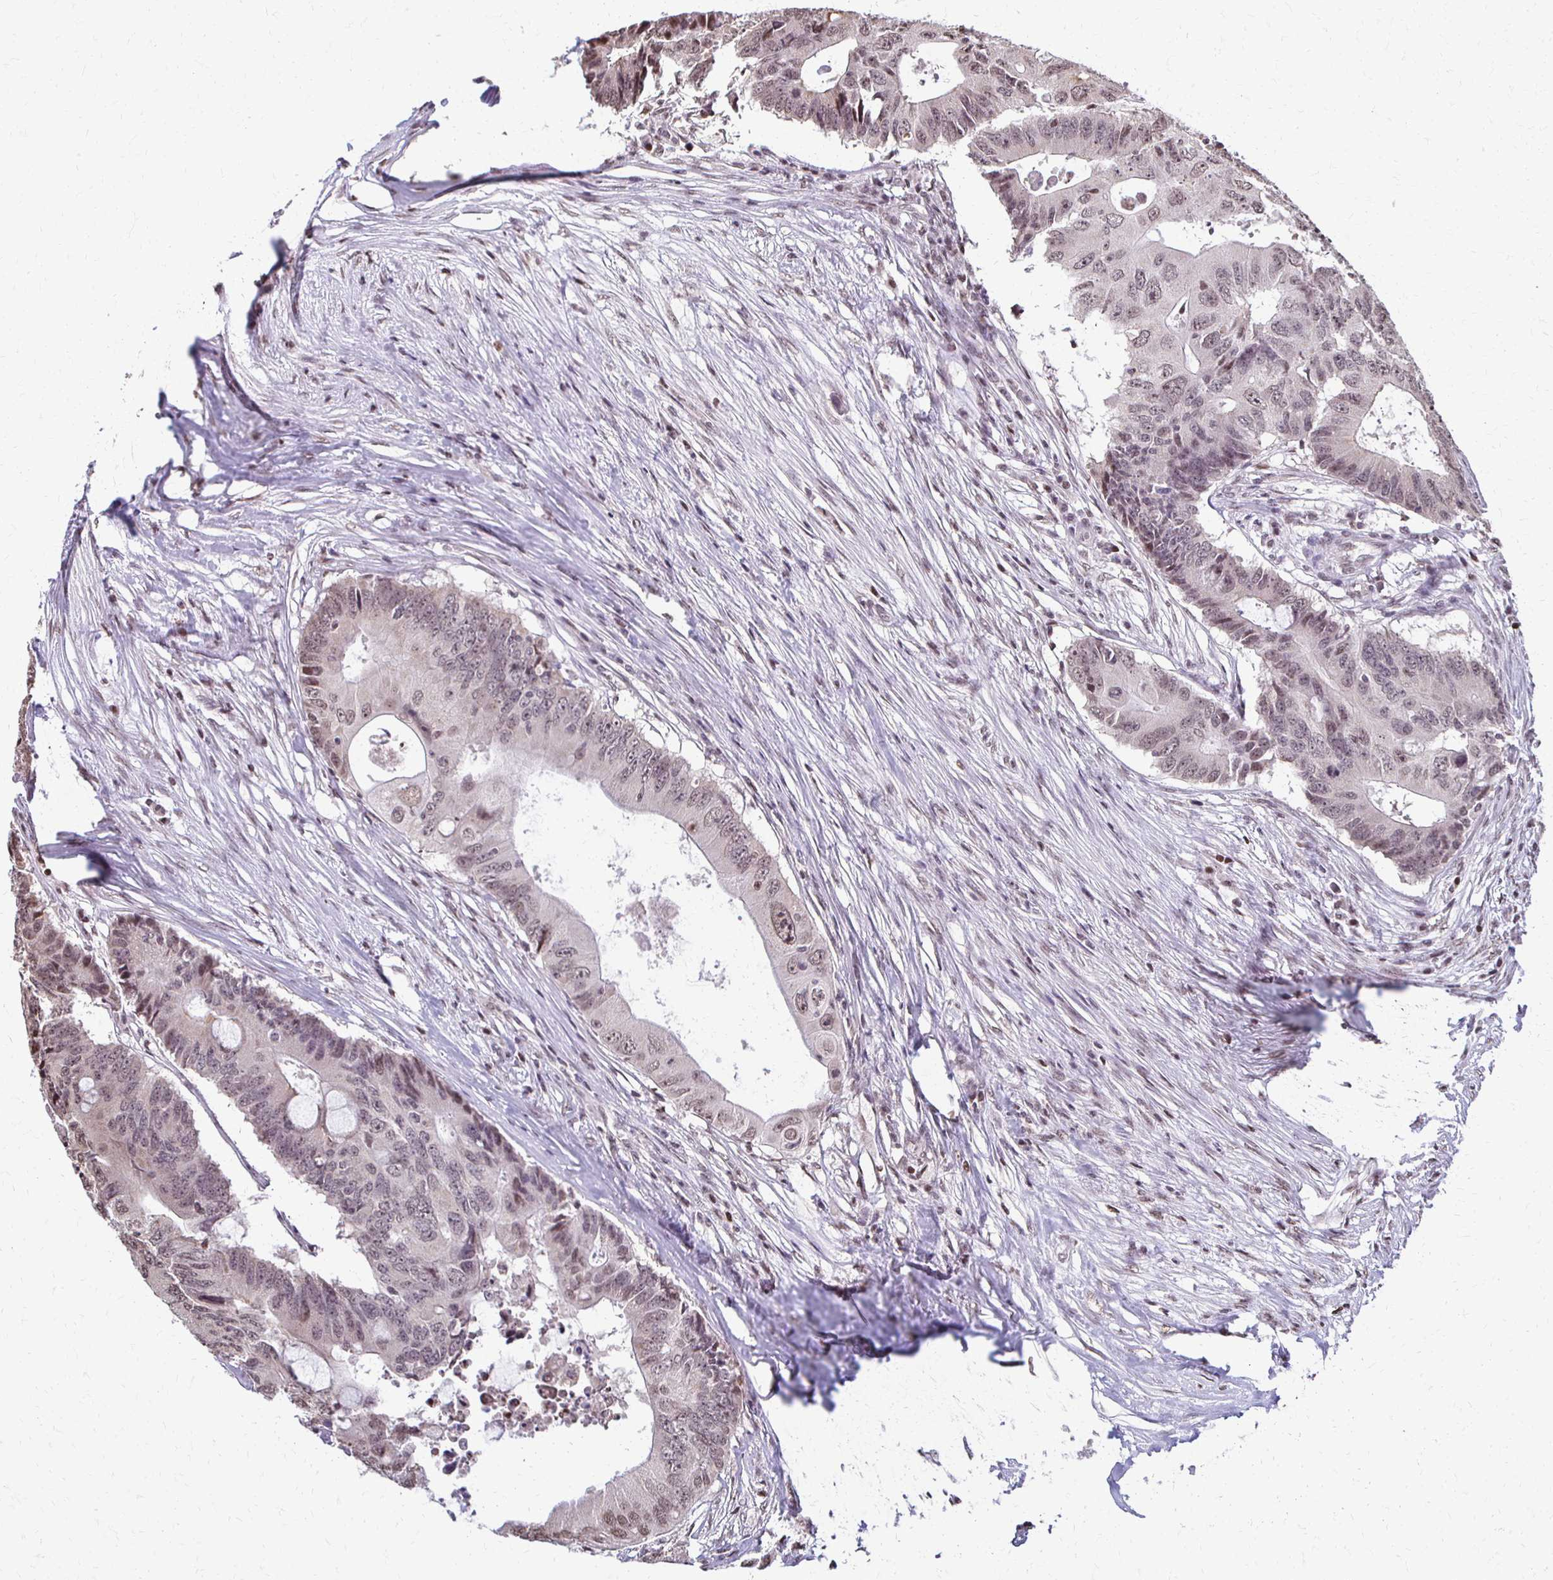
{"staining": {"intensity": "weak", "quantity": "25%-75%", "location": "nuclear"}, "tissue": "colorectal cancer", "cell_type": "Tumor cells", "image_type": "cancer", "snomed": [{"axis": "morphology", "description": "Adenocarcinoma, NOS"}, {"axis": "topography", "description": "Colon"}], "caption": "The micrograph displays staining of colorectal cancer (adenocarcinoma), revealing weak nuclear protein staining (brown color) within tumor cells.", "gene": "HOXA9", "patient": {"sex": "male", "age": 71}}